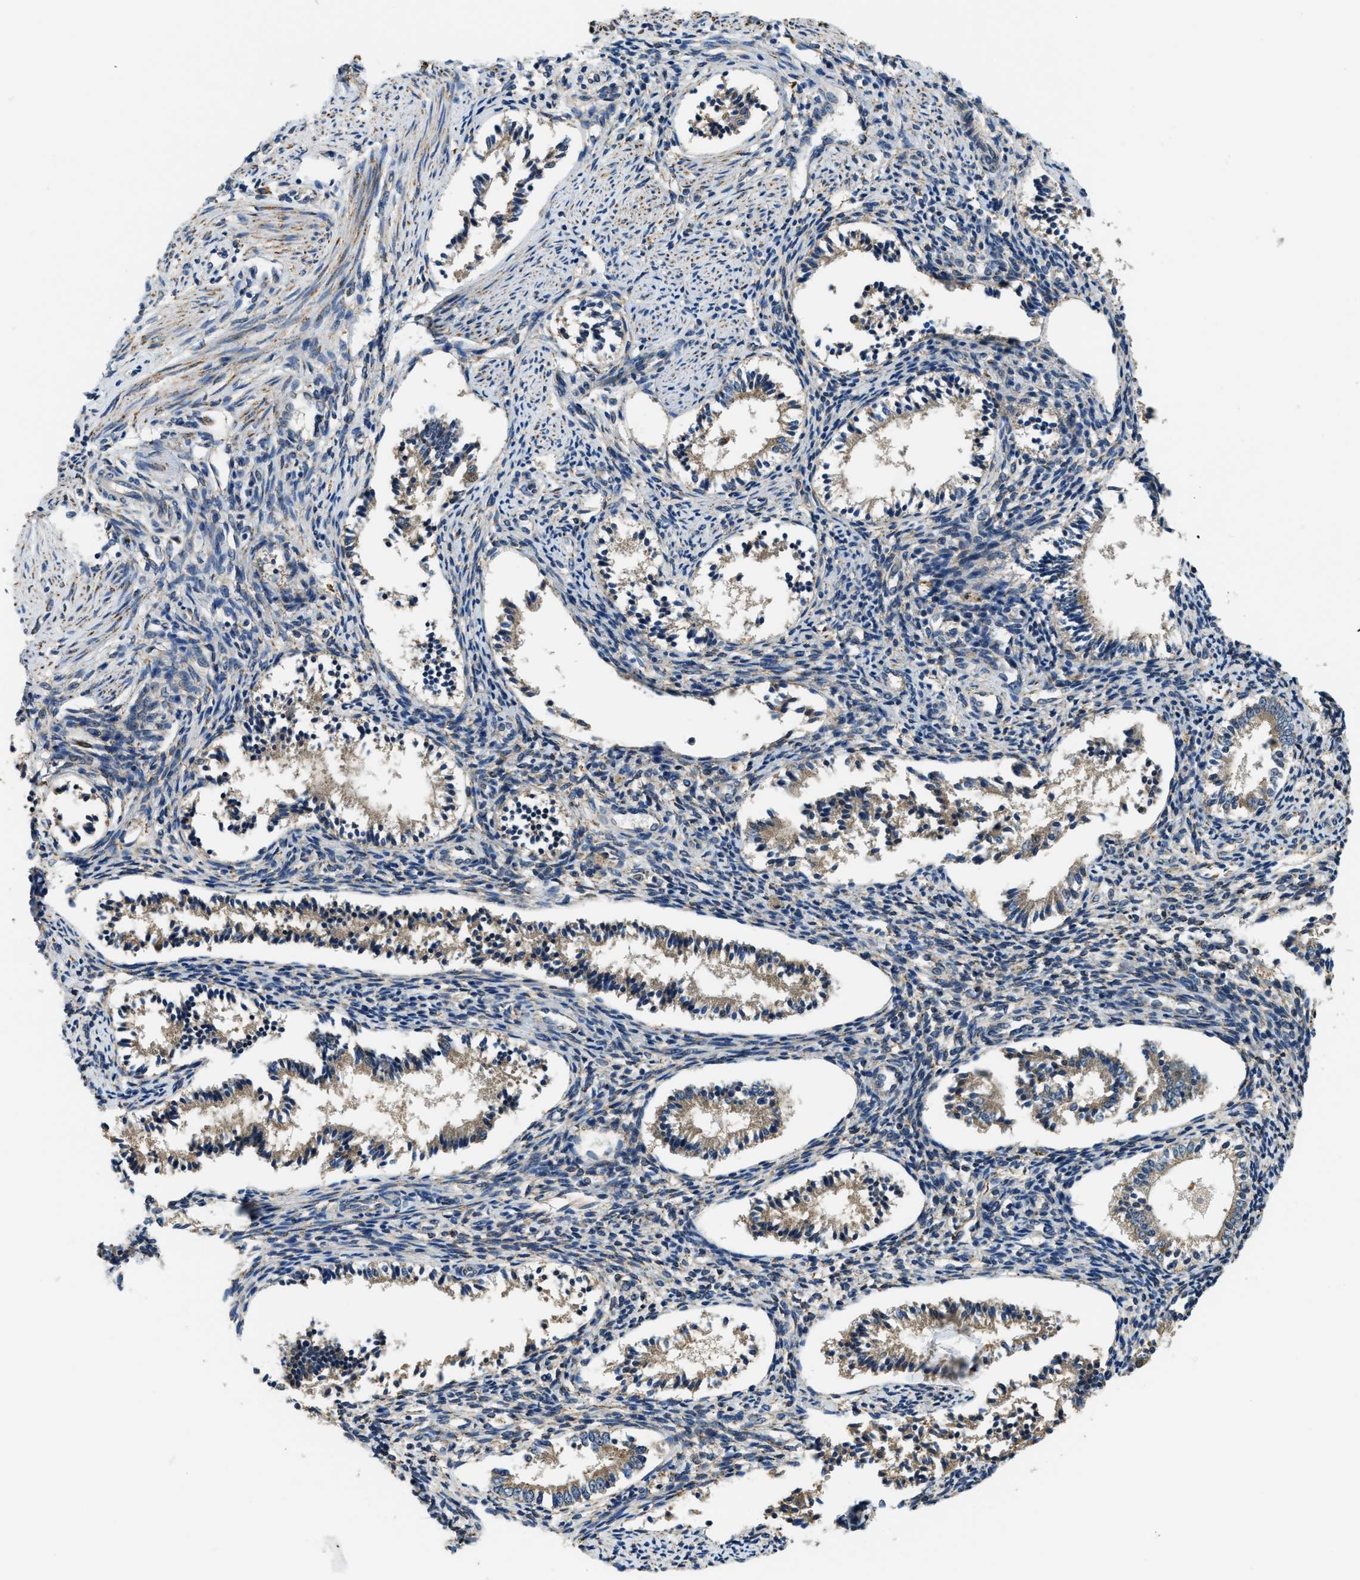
{"staining": {"intensity": "negative", "quantity": "none", "location": "none"}, "tissue": "endometrium", "cell_type": "Cells in endometrial stroma", "image_type": "normal", "snomed": [{"axis": "morphology", "description": "Normal tissue, NOS"}, {"axis": "topography", "description": "Endometrium"}], "caption": "The photomicrograph shows no significant expression in cells in endometrial stroma of endometrium. Nuclei are stained in blue.", "gene": "STARD3NL", "patient": {"sex": "female", "age": 42}}